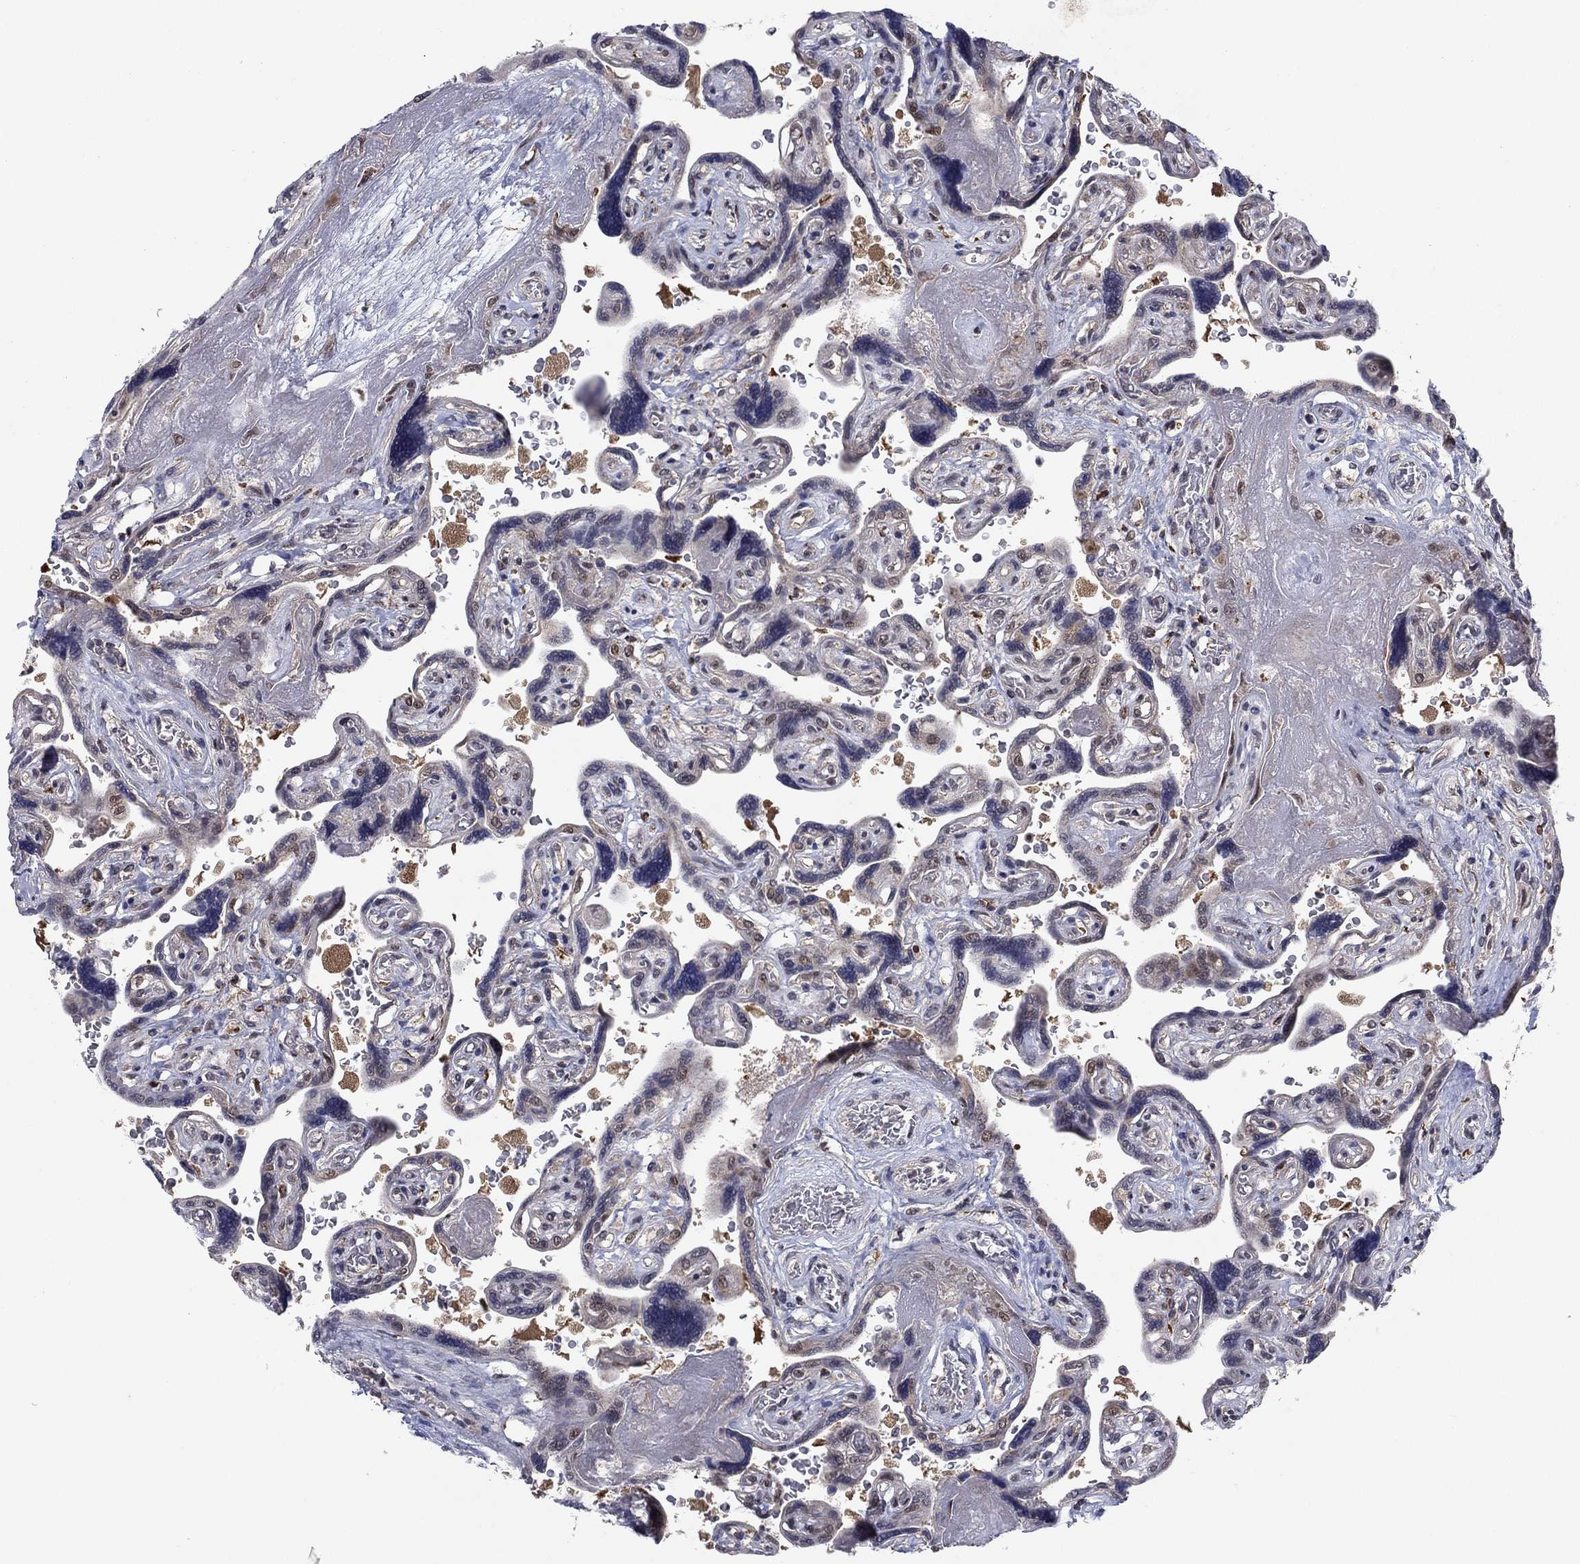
{"staining": {"intensity": "strong", "quantity": "25%-75%", "location": "nuclear"}, "tissue": "placenta", "cell_type": "Decidual cells", "image_type": "normal", "snomed": [{"axis": "morphology", "description": "Normal tissue, NOS"}, {"axis": "topography", "description": "Placenta"}], "caption": "The histopathology image shows staining of unremarkable placenta, revealing strong nuclear protein positivity (brown color) within decidual cells. Using DAB (3,3'-diaminobenzidine) (brown) and hematoxylin (blue) stains, captured at high magnification using brightfield microscopy.", "gene": "PSMC1", "patient": {"sex": "female", "age": 32}}